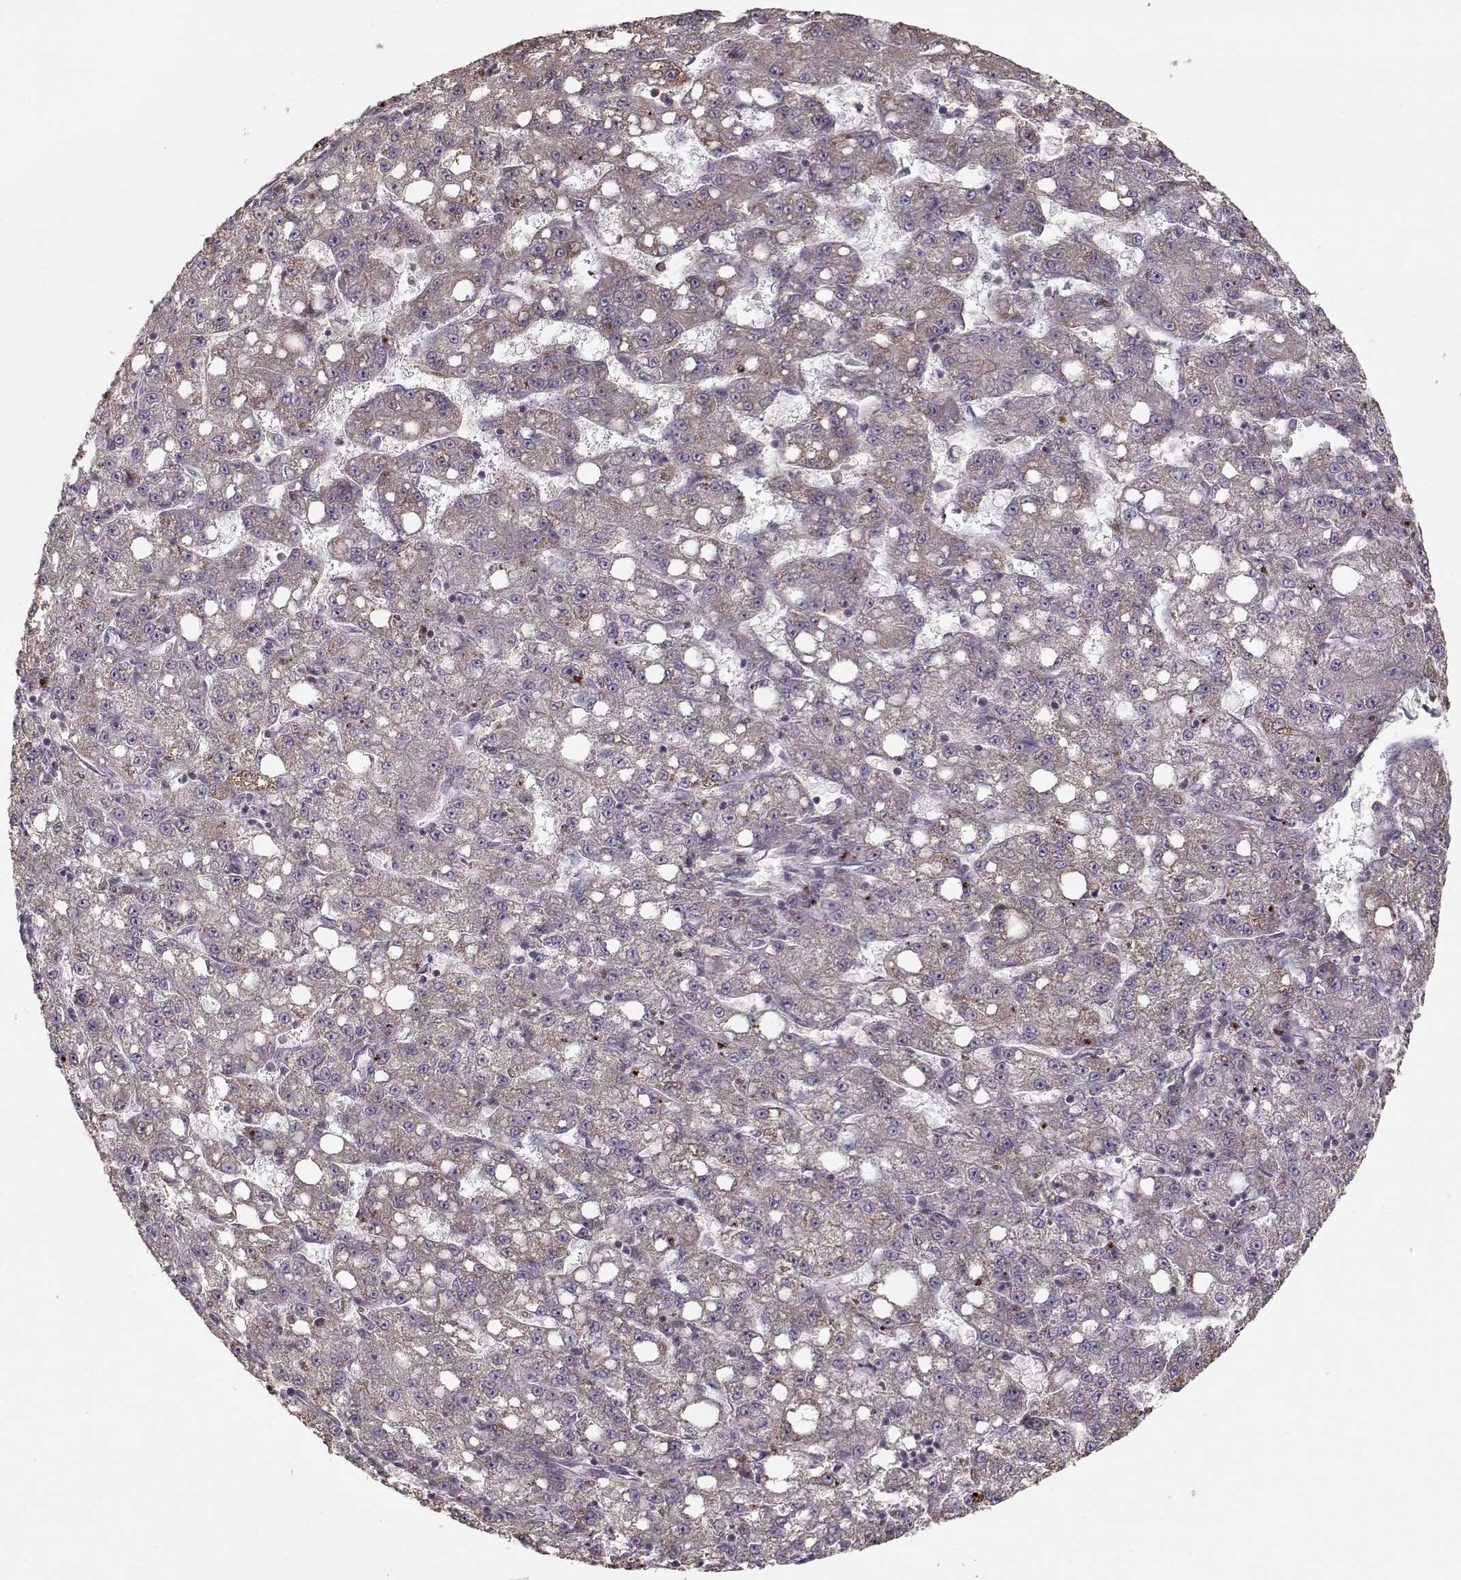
{"staining": {"intensity": "moderate", "quantity": "<25%", "location": "cytoplasmic/membranous"}, "tissue": "liver cancer", "cell_type": "Tumor cells", "image_type": "cancer", "snomed": [{"axis": "morphology", "description": "Carcinoma, Hepatocellular, NOS"}, {"axis": "topography", "description": "Liver"}], "caption": "A brown stain shows moderate cytoplasmic/membranous positivity of a protein in human liver cancer (hepatocellular carcinoma) tumor cells.", "gene": "CMTM3", "patient": {"sex": "female", "age": 65}}